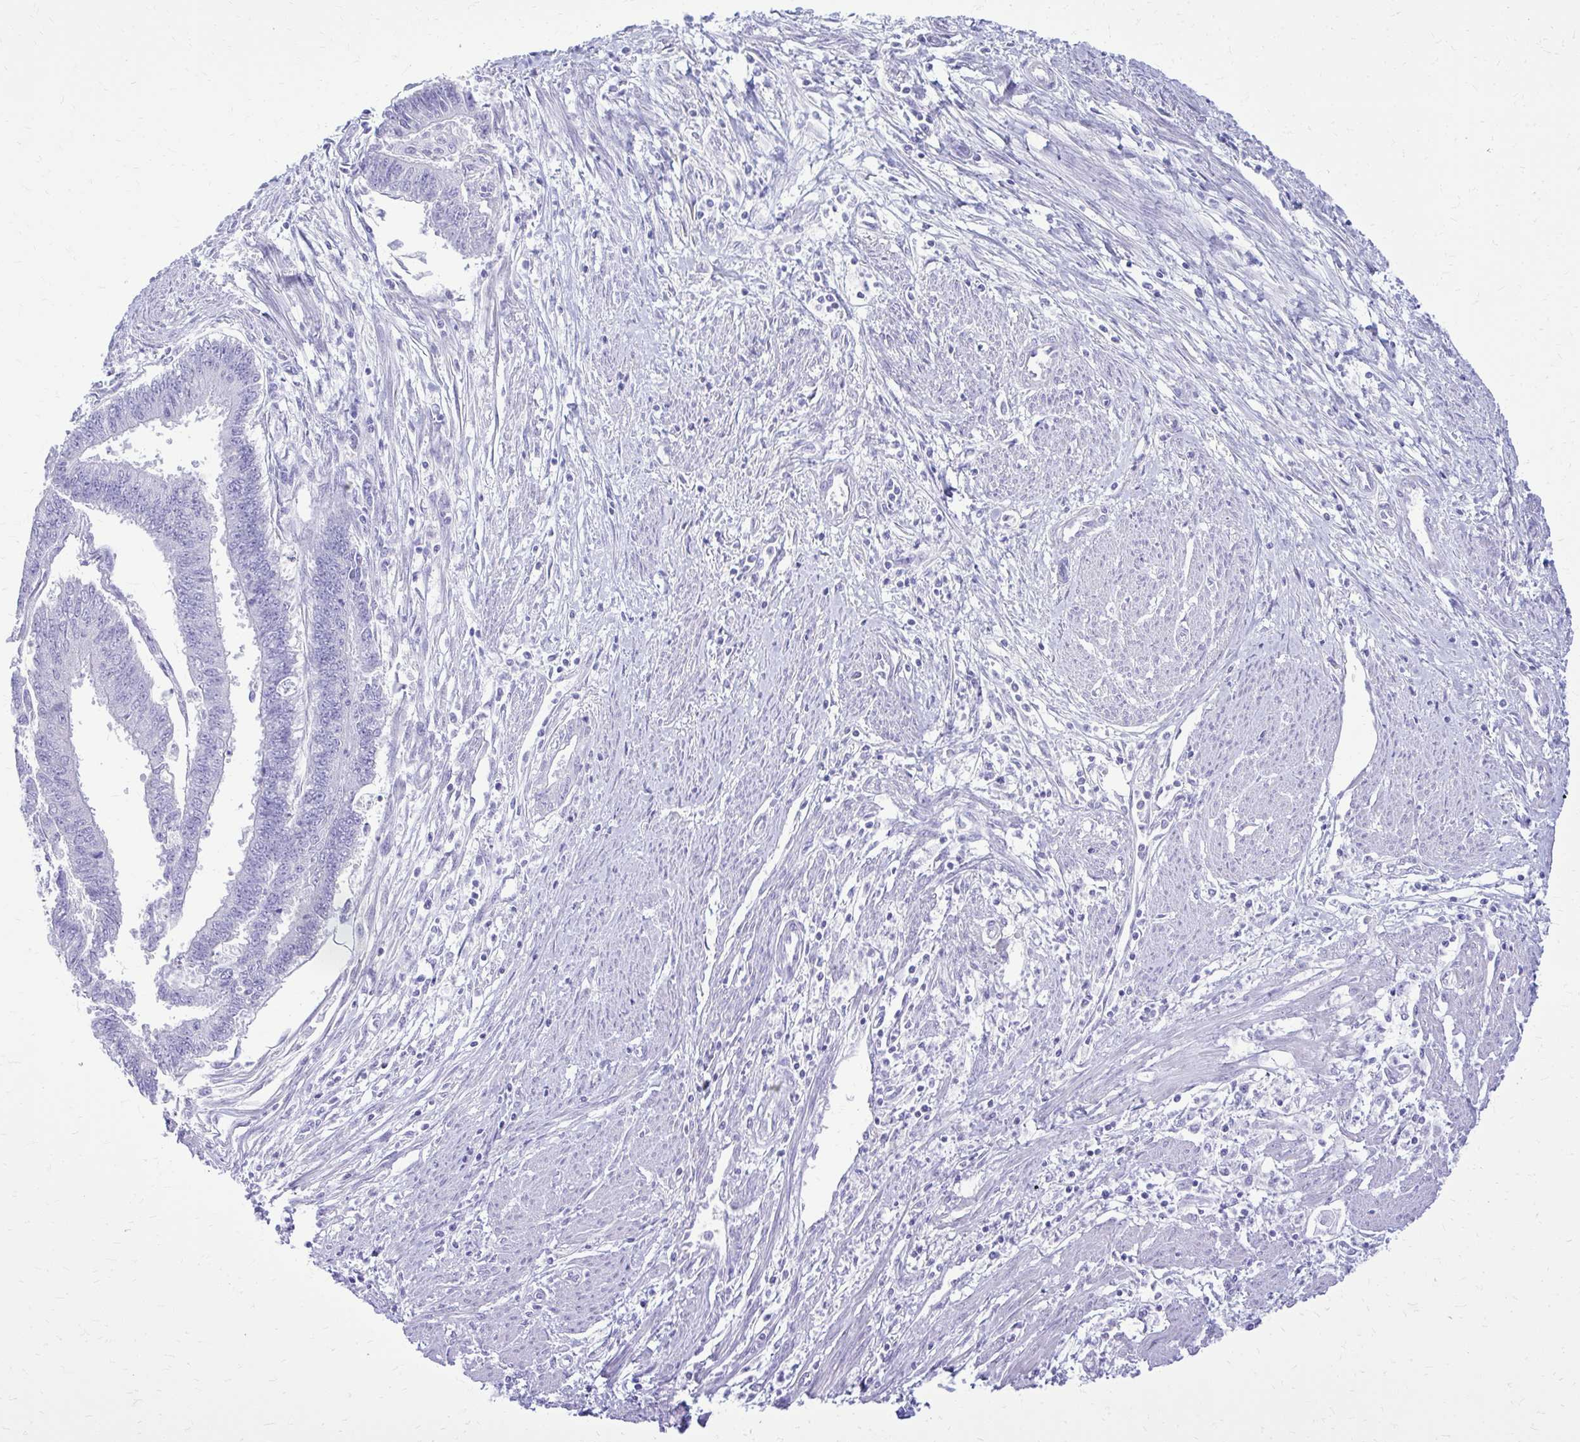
{"staining": {"intensity": "negative", "quantity": "none", "location": "none"}, "tissue": "endometrial cancer", "cell_type": "Tumor cells", "image_type": "cancer", "snomed": [{"axis": "morphology", "description": "Adenocarcinoma, NOS"}, {"axis": "topography", "description": "Endometrium"}], "caption": "The photomicrograph displays no staining of tumor cells in adenocarcinoma (endometrial). (Stains: DAB (3,3'-diaminobenzidine) immunohistochemistry (IHC) with hematoxylin counter stain, Microscopy: brightfield microscopy at high magnification).", "gene": "BCL6B", "patient": {"sex": "female", "age": 73}}